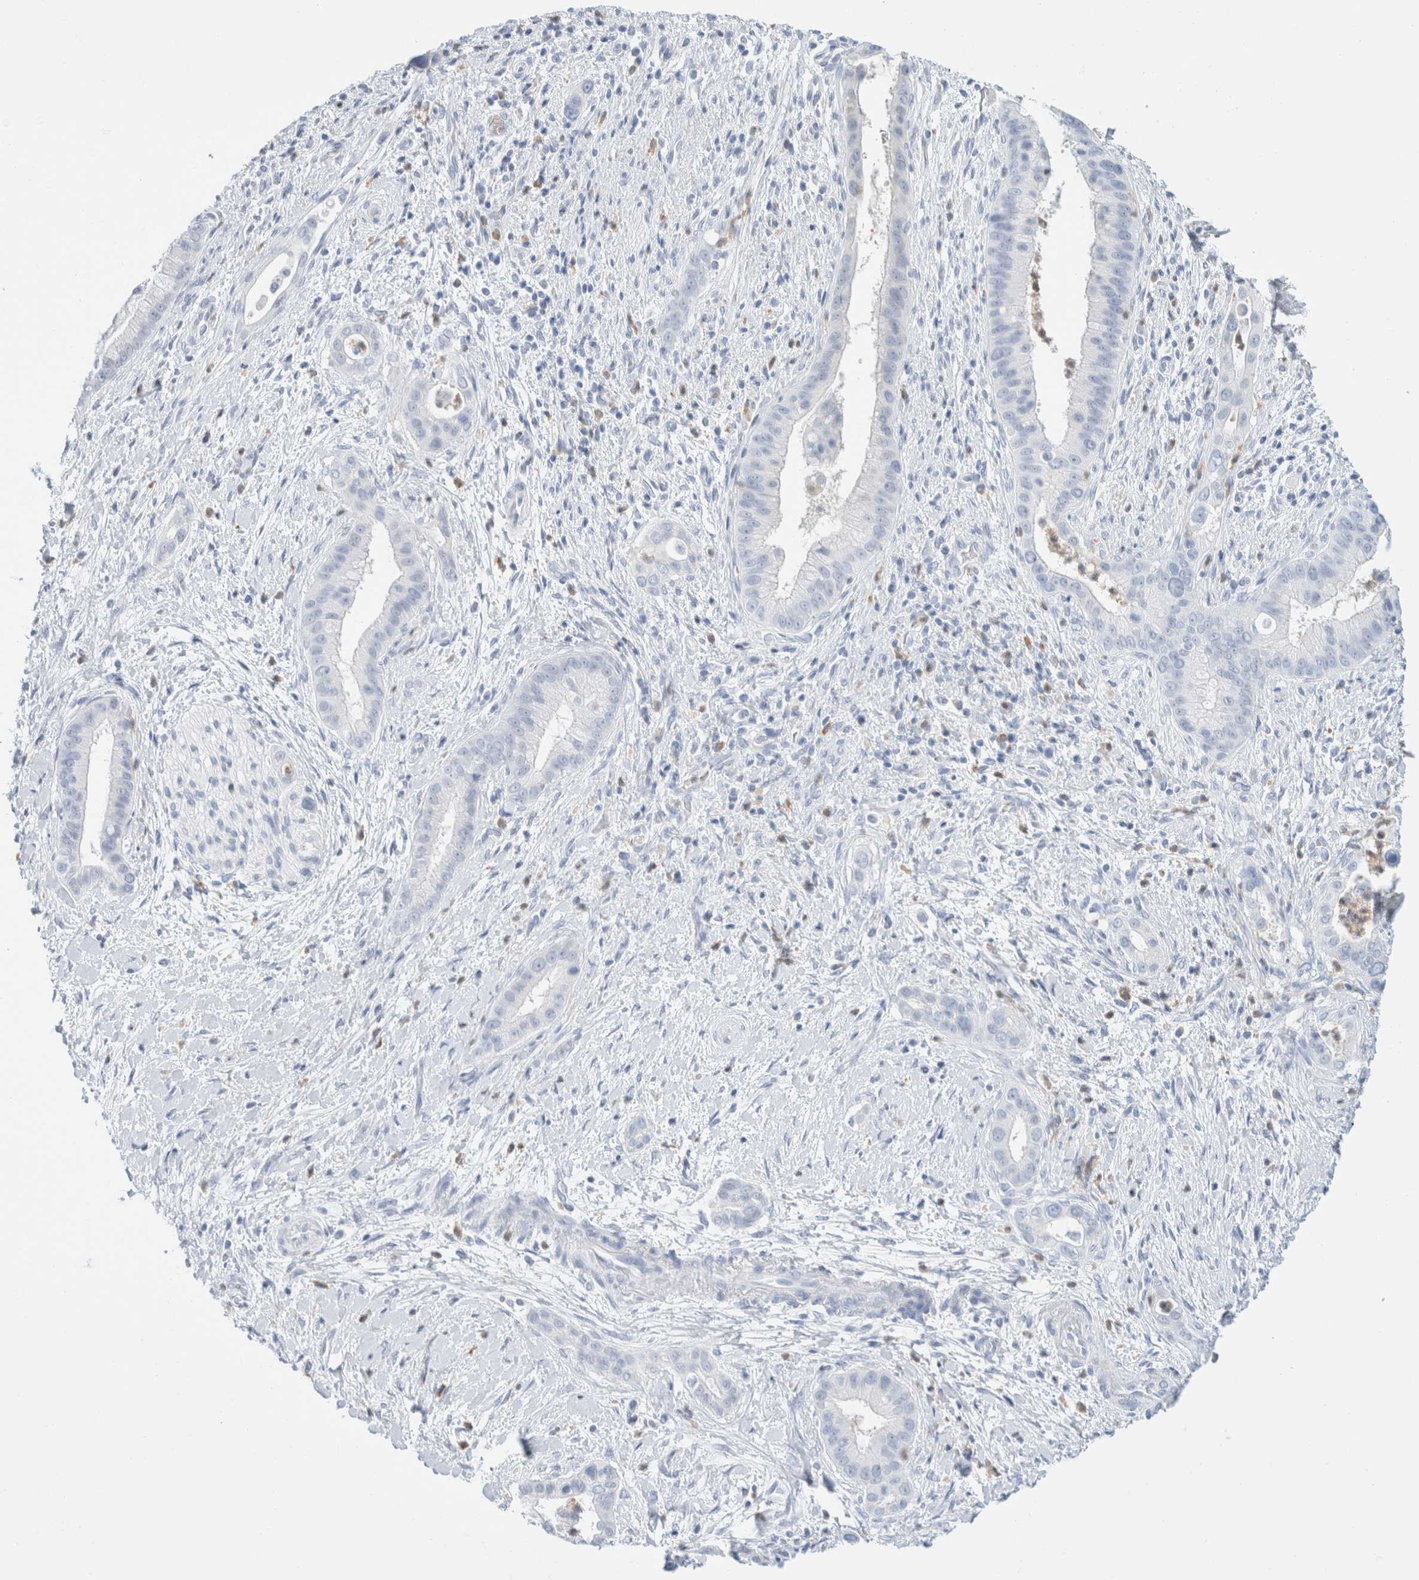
{"staining": {"intensity": "negative", "quantity": "none", "location": "none"}, "tissue": "liver cancer", "cell_type": "Tumor cells", "image_type": "cancer", "snomed": [{"axis": "morphology", "description": "Cholangiocarcinoma"}, {"axis": "topography", "description": "Liver"}], "caption": "Tumor cells show no significant staining in liver cholangiocarcinoma.", "gene": "ARG1", "patient": {"sex": "female", "age": 54}}